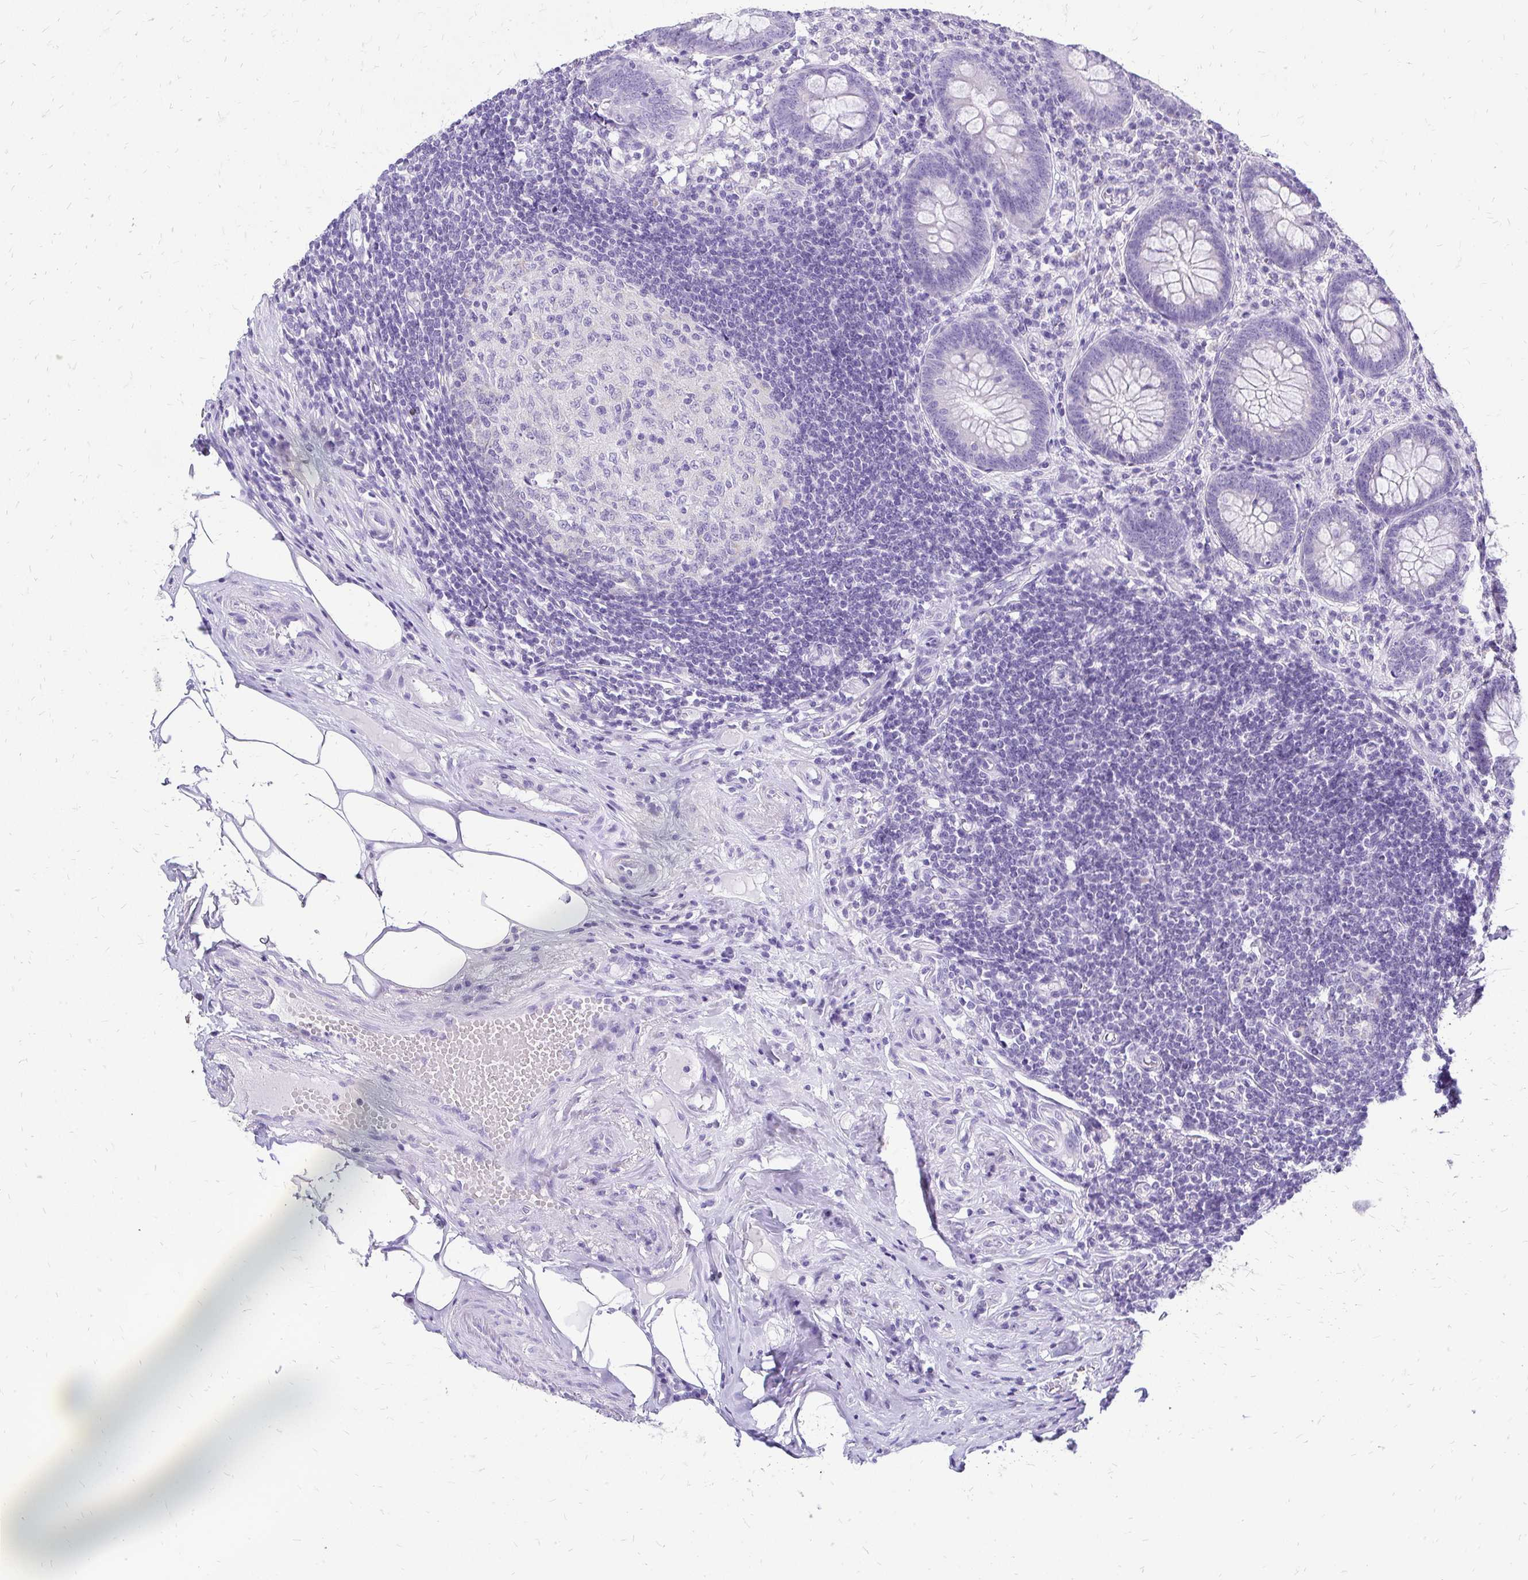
{"staining": {"intensity": "negative", "quantity": "none", "location": "none"}, "tissue": "appendix", "cell_type": "Glandular cells", "image_type": "normal", "snomed": [{"axis": "morphology", "description": "Normal tissue, NOS"}, {"axis": "topography", "description": "Appendix"}], "caption": "An immunohistochemistry image of benign appendix is shown. There is no staining in glandular cells of appendix. (Brightfield microscopy of DAB (3,3'-diaminobenzidine) immunohistochemistry at high magnification).", "gene": "SLC32A1", "patient": {"sex": "female", "age": 57}}